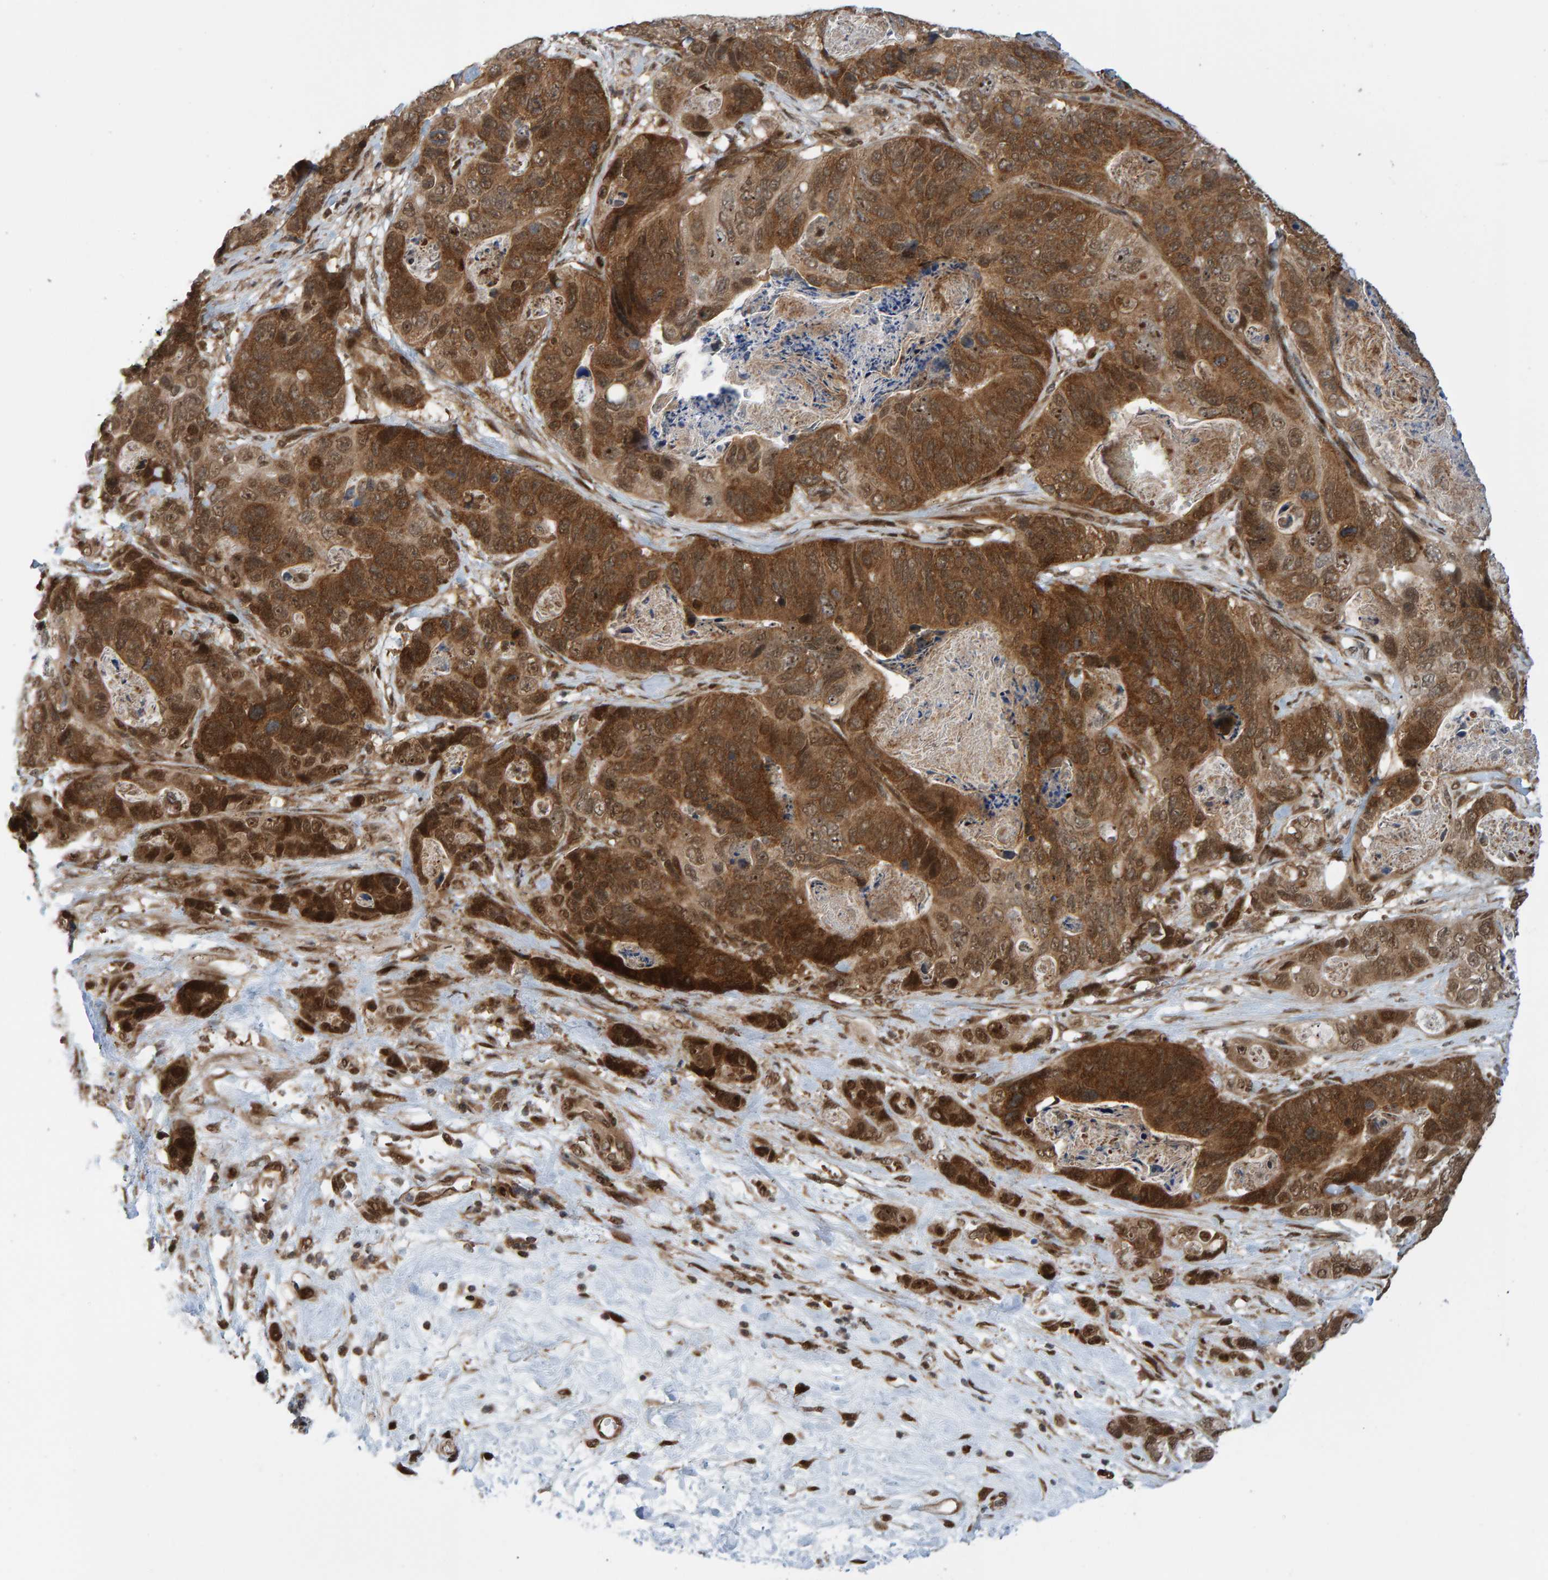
{"staining": {"intensity": "moderate", "quantity": ">75%", "location": "cytoplasmic/membranous,nuclear"}, "tissue": "stomach cancer", "cell_type": "Tumor cells", "image_type": "cancer", "snomed": [{"axis": "morphology", "description": "Normal tissue, NOS"}, {"axis": "morphology", "description": "Adenocarcinoma, NOS"}, {"axis": "topography", "description": "Stomach"}], "caption": "IHC (DAB) staining of adenocarcinoma (stomach) demonstrates moderate cytoplasmic/membranous and nuclear protein expression in about >75% of tumor cells.", "gene": "ZNF366", "patient": {"sex": "female", "age": 89}}